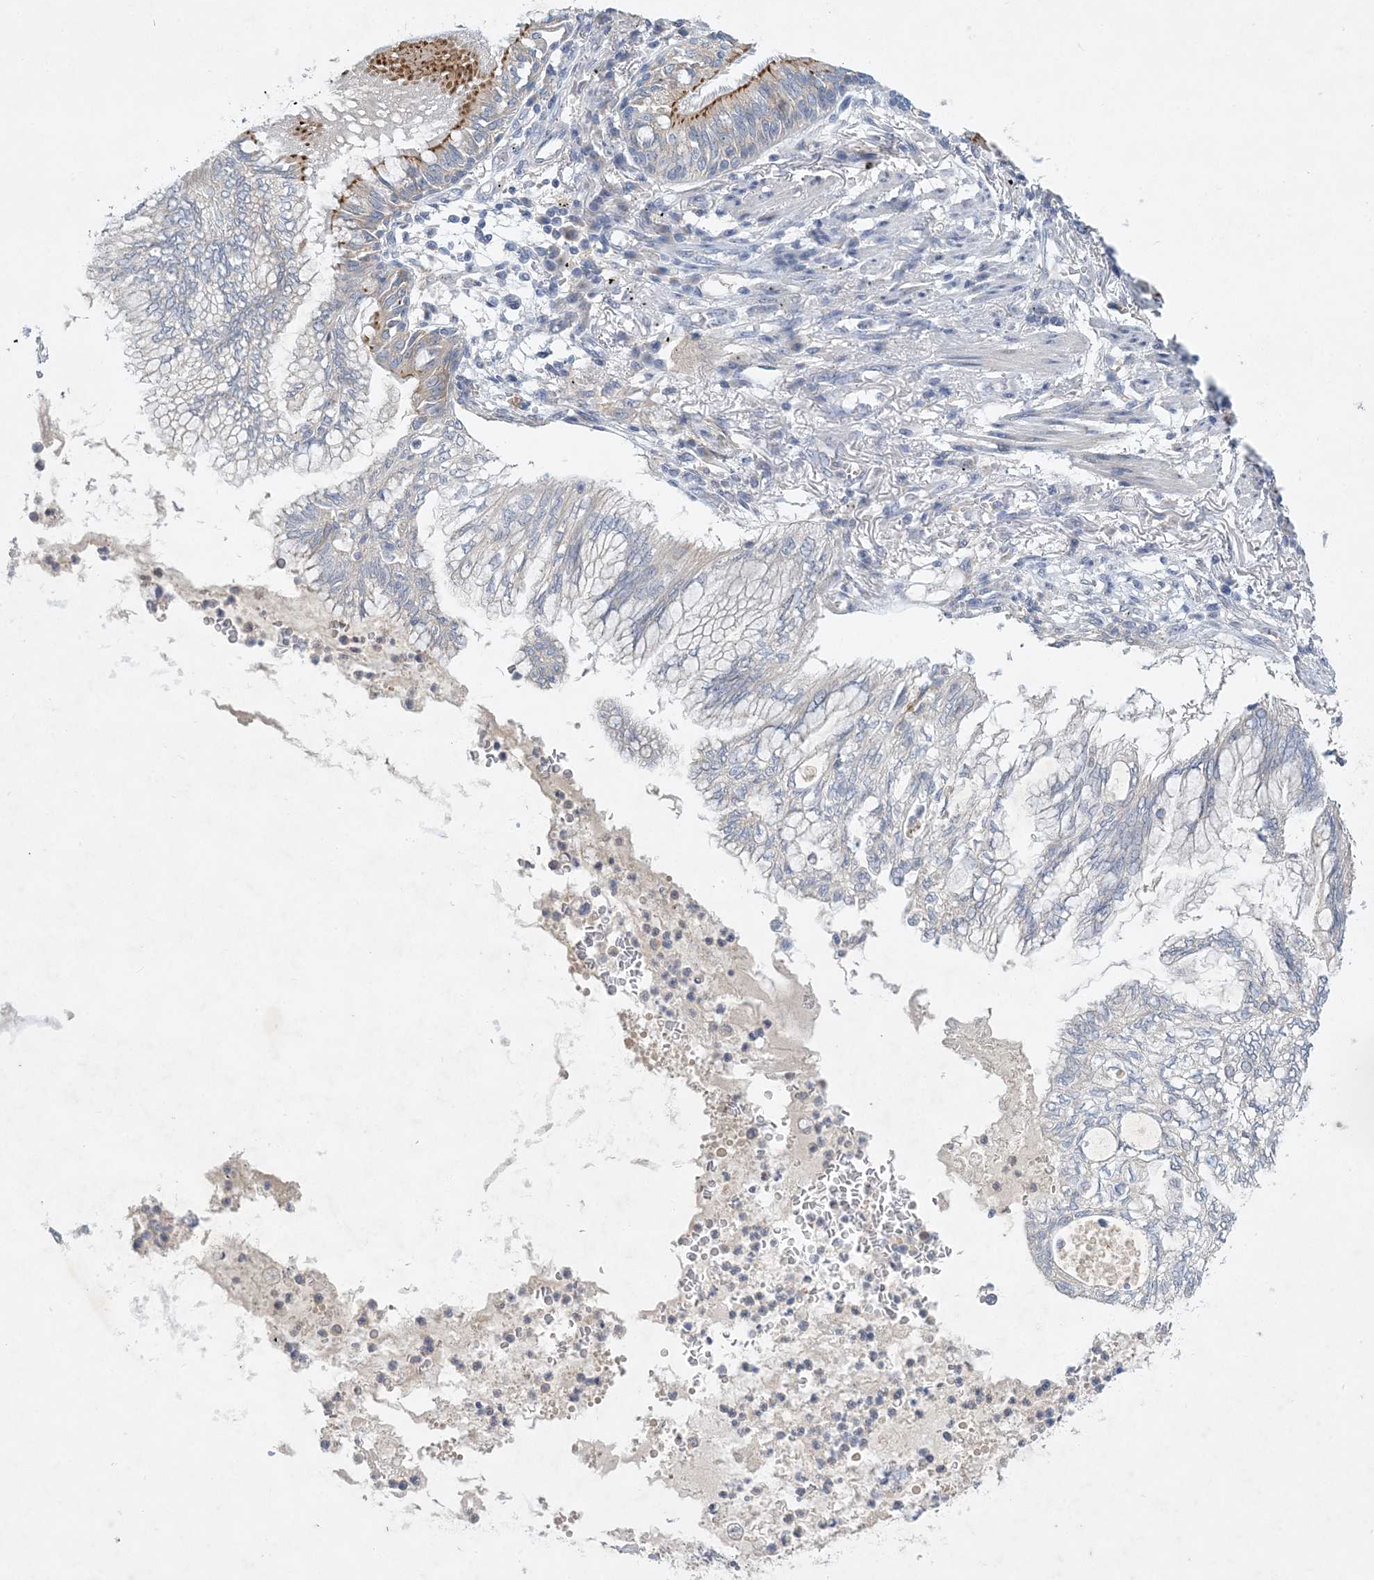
{"staining": {"intensity": "negative", "quantity": "none", "location": "none"}, "tissue": "lung cancer", "cell_type": "Tumor cells", "image_type": "cancer", "snomed": [{"axis": "morphology", "description": "Adenocarcinoma, NOS"}, {"axis": "topography", "description": "Lung"}], "caption": "Tumor cells are negative for brown protein staining in adenocarcinoma (lung). (DAB (3,3'-diaminobenzidine) immunohistochemistry with hematoxylin counter stain).", "gene": "ANKRD35", "patient": {"sex": "female", "age": 70}}